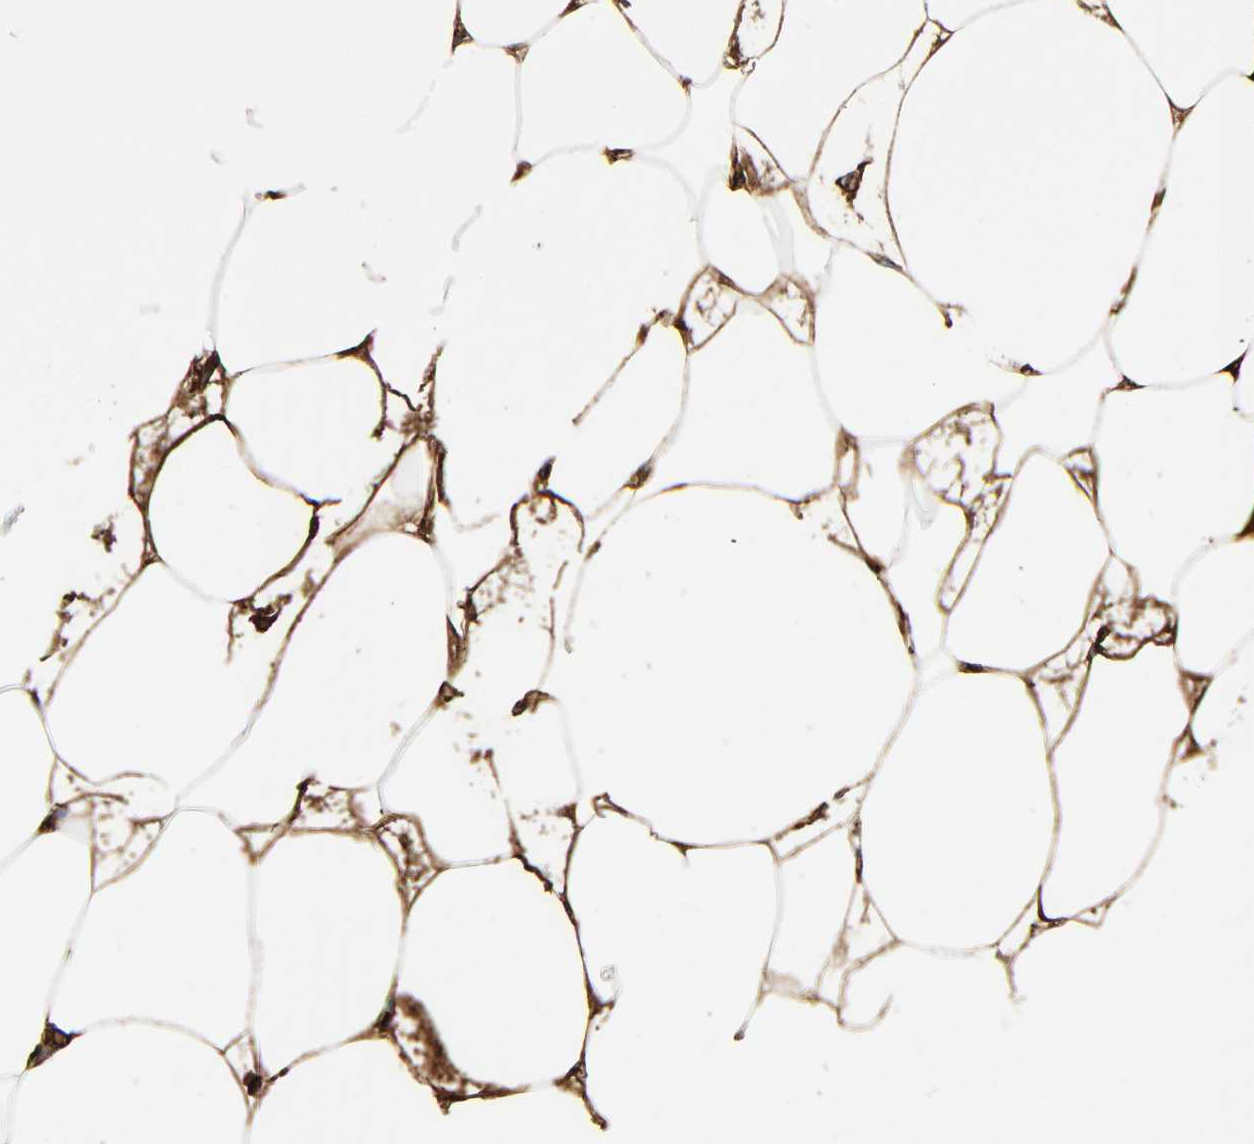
{"staining": {"intensity": "strong", "quantity": ">75%", "location": "cytoplasmic/membranous"}, "tissue": "adipose tissue", "cell_type": "Adipocytes", "image_type": "normal", "snomed": [{"axis": "morphology", "description": "Normal tissue, NOS"}, {"axis": "morphology", "description": "Duct carcinoma"}, {"axis": "topography", "description": "Breast"}, {"axis": "topography", "description": "Adipose tissue"}], "caption": "Strong cytoplasmic/membranous protein expression is appreciated in about >75% of adipocytes in adipose tissue.", "gene": "C3", "patient": {"sex": "female", "age": 37}}